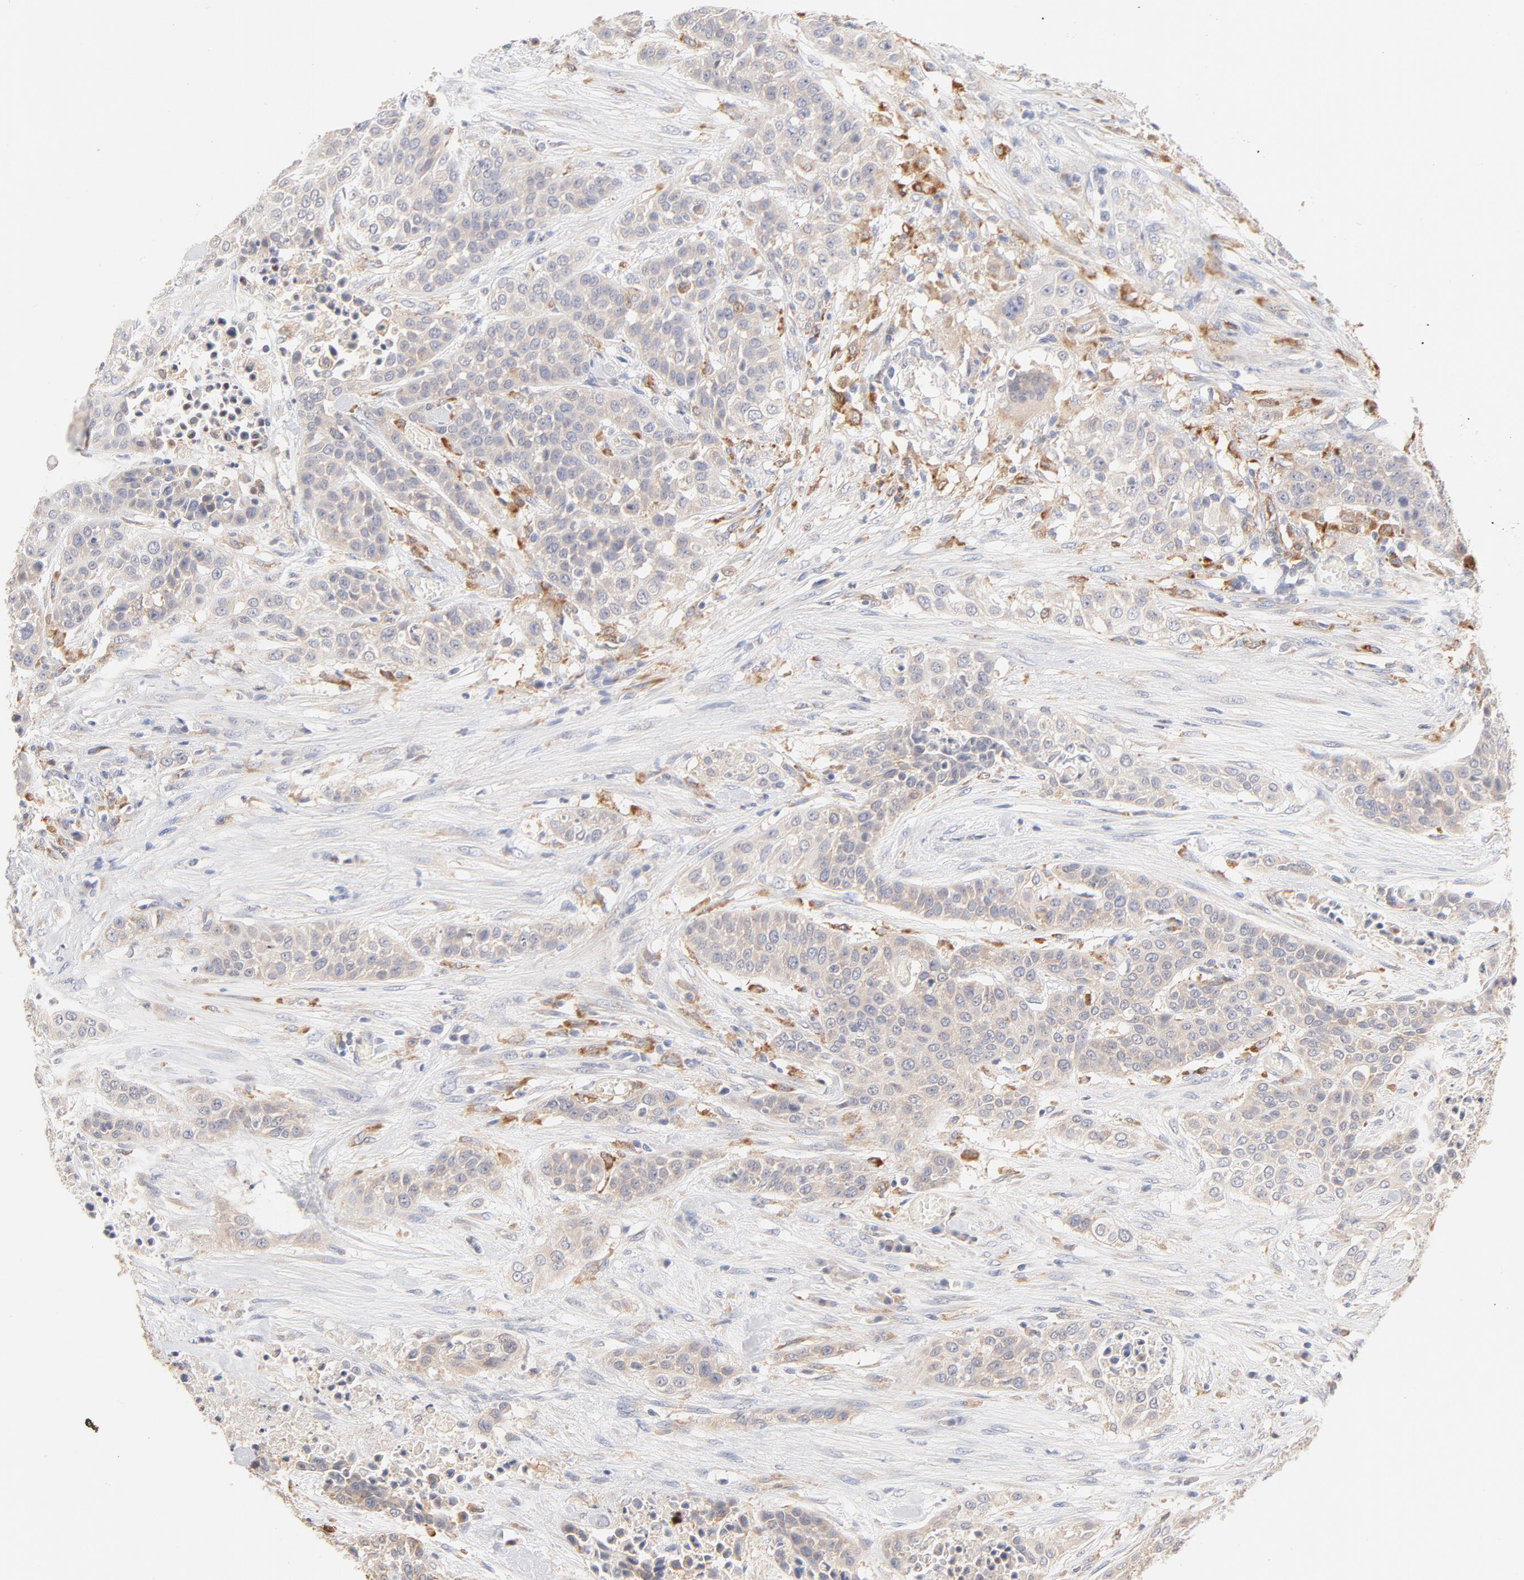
{"staining": {"intensity": "moderate", "quantity": ">75%", "location": "cytoplasmic/membranous"}, "tissue": "urothelial cancer", "cell_type": "Tumor cells", "image_type": "cancer", "snomed": [{"axis": "morphology", "description": "Urothelial carcinoma, High grade"}, {"axis": "topography", "description": "Urinary bladder"}], "caption": "Tumor cells display medium levels of moderate cytoplasmic/membranous expression in approximately >75% of cells in human high-grade urothelial carcinoma. (Brightfield microscopy of DAB IHC at high magnification).", "gene": "MTERF2", "patient": {"sex": "male", "age": 74}}